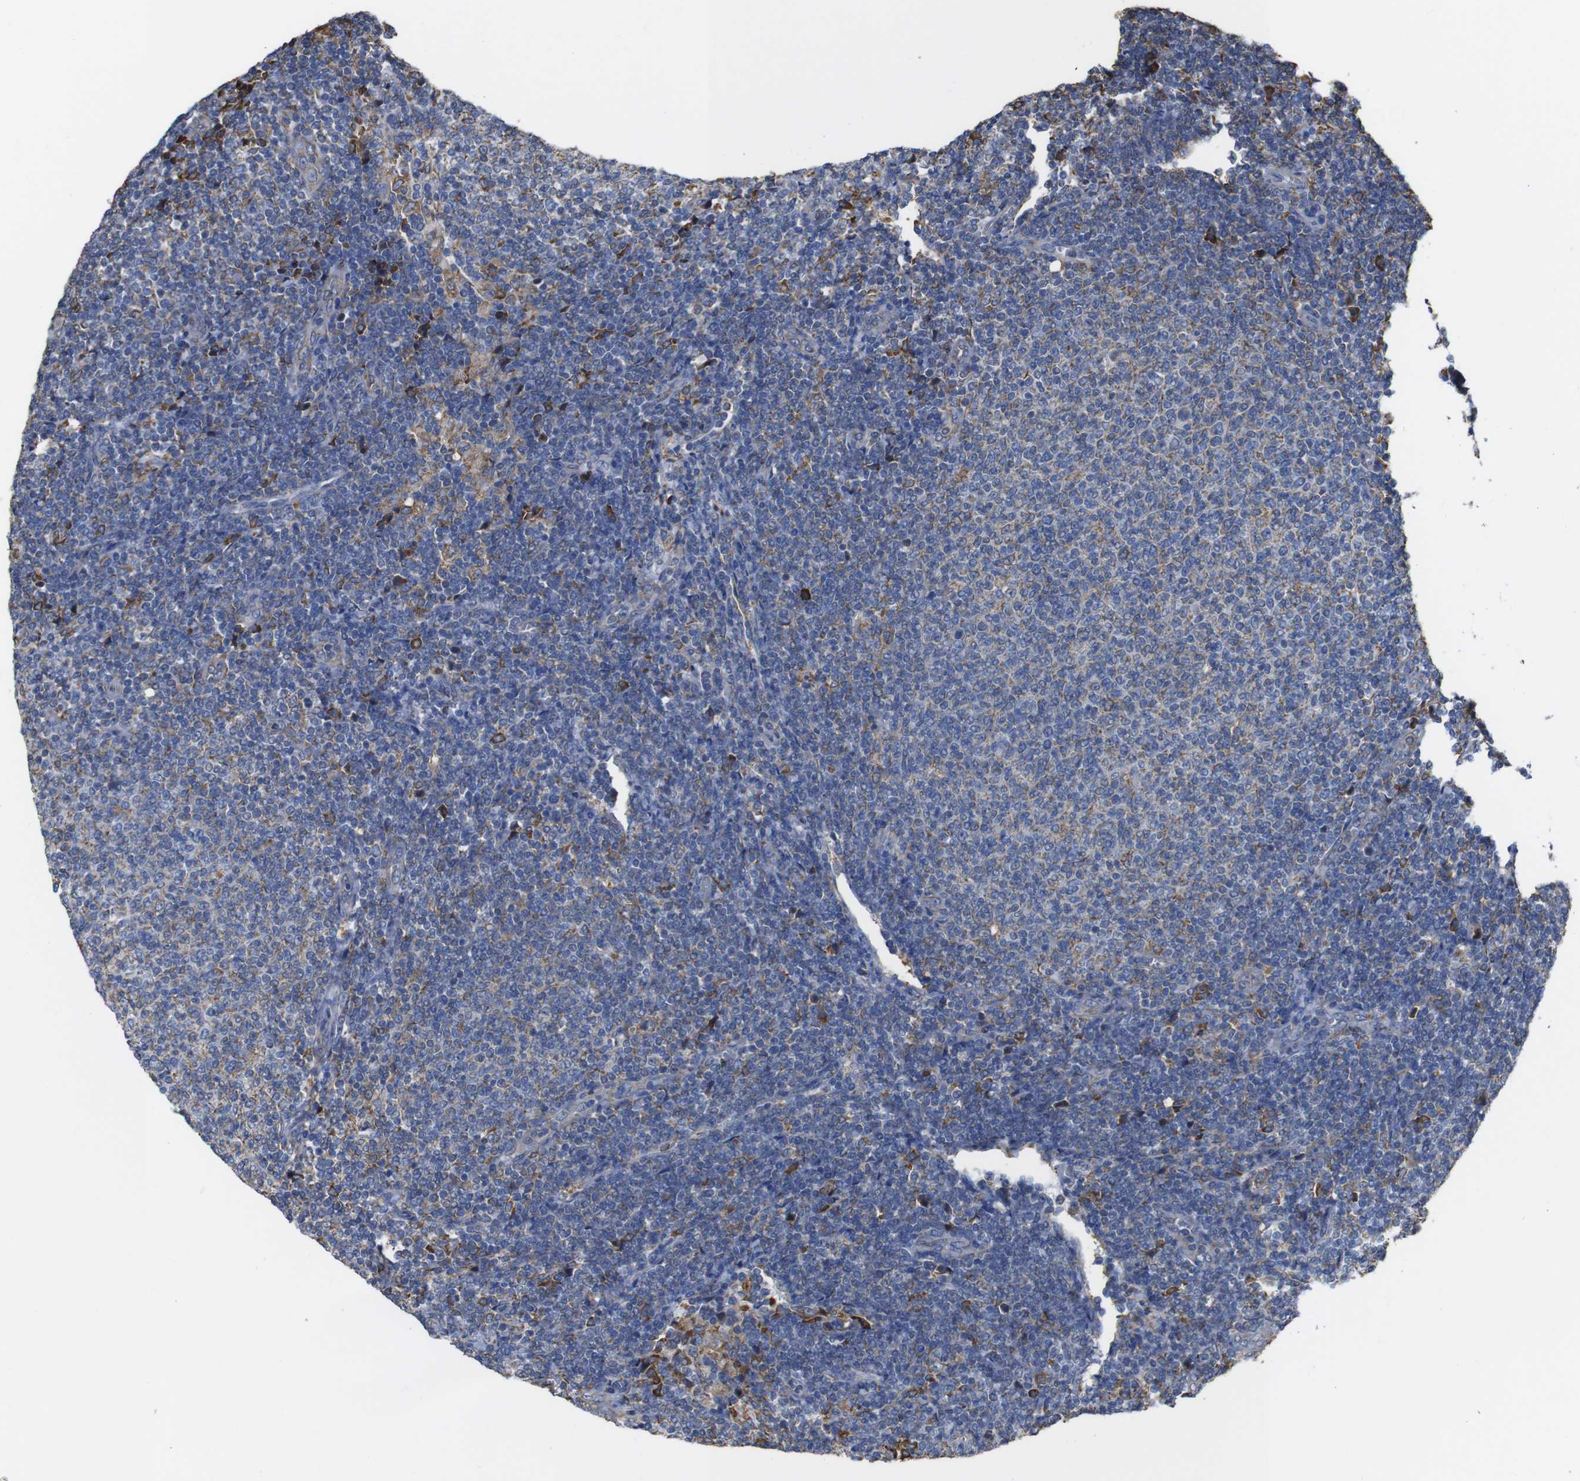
{"staining": {"intensity": "moderate", "quantity": "<25%", "location": "cytoplasmic/membranous"}, "tissue": "lymphoma", "cell_type": "Tumor cells", "image_type": "cancer", "snomed": [{"axis": "morphology", "description": "Malignant lymphoma, non-Hodgkin's type, Low grade"}, {"axis": "topography", "description": "Lymph node"}], "caption": "Low-grade malignant lymphoma, non-Hodgkin's type was stained to show a protein in brown. There is low levels of moderate cytoplasmic/membranous staining in approximately <25% of tumor cells. (Stains: DAB in brown, nuclei in blue, Microscopy: brightfield microscopy at high magnification).", "gene": "PPIB", "patient": {"sex": "male", "age": 66}}